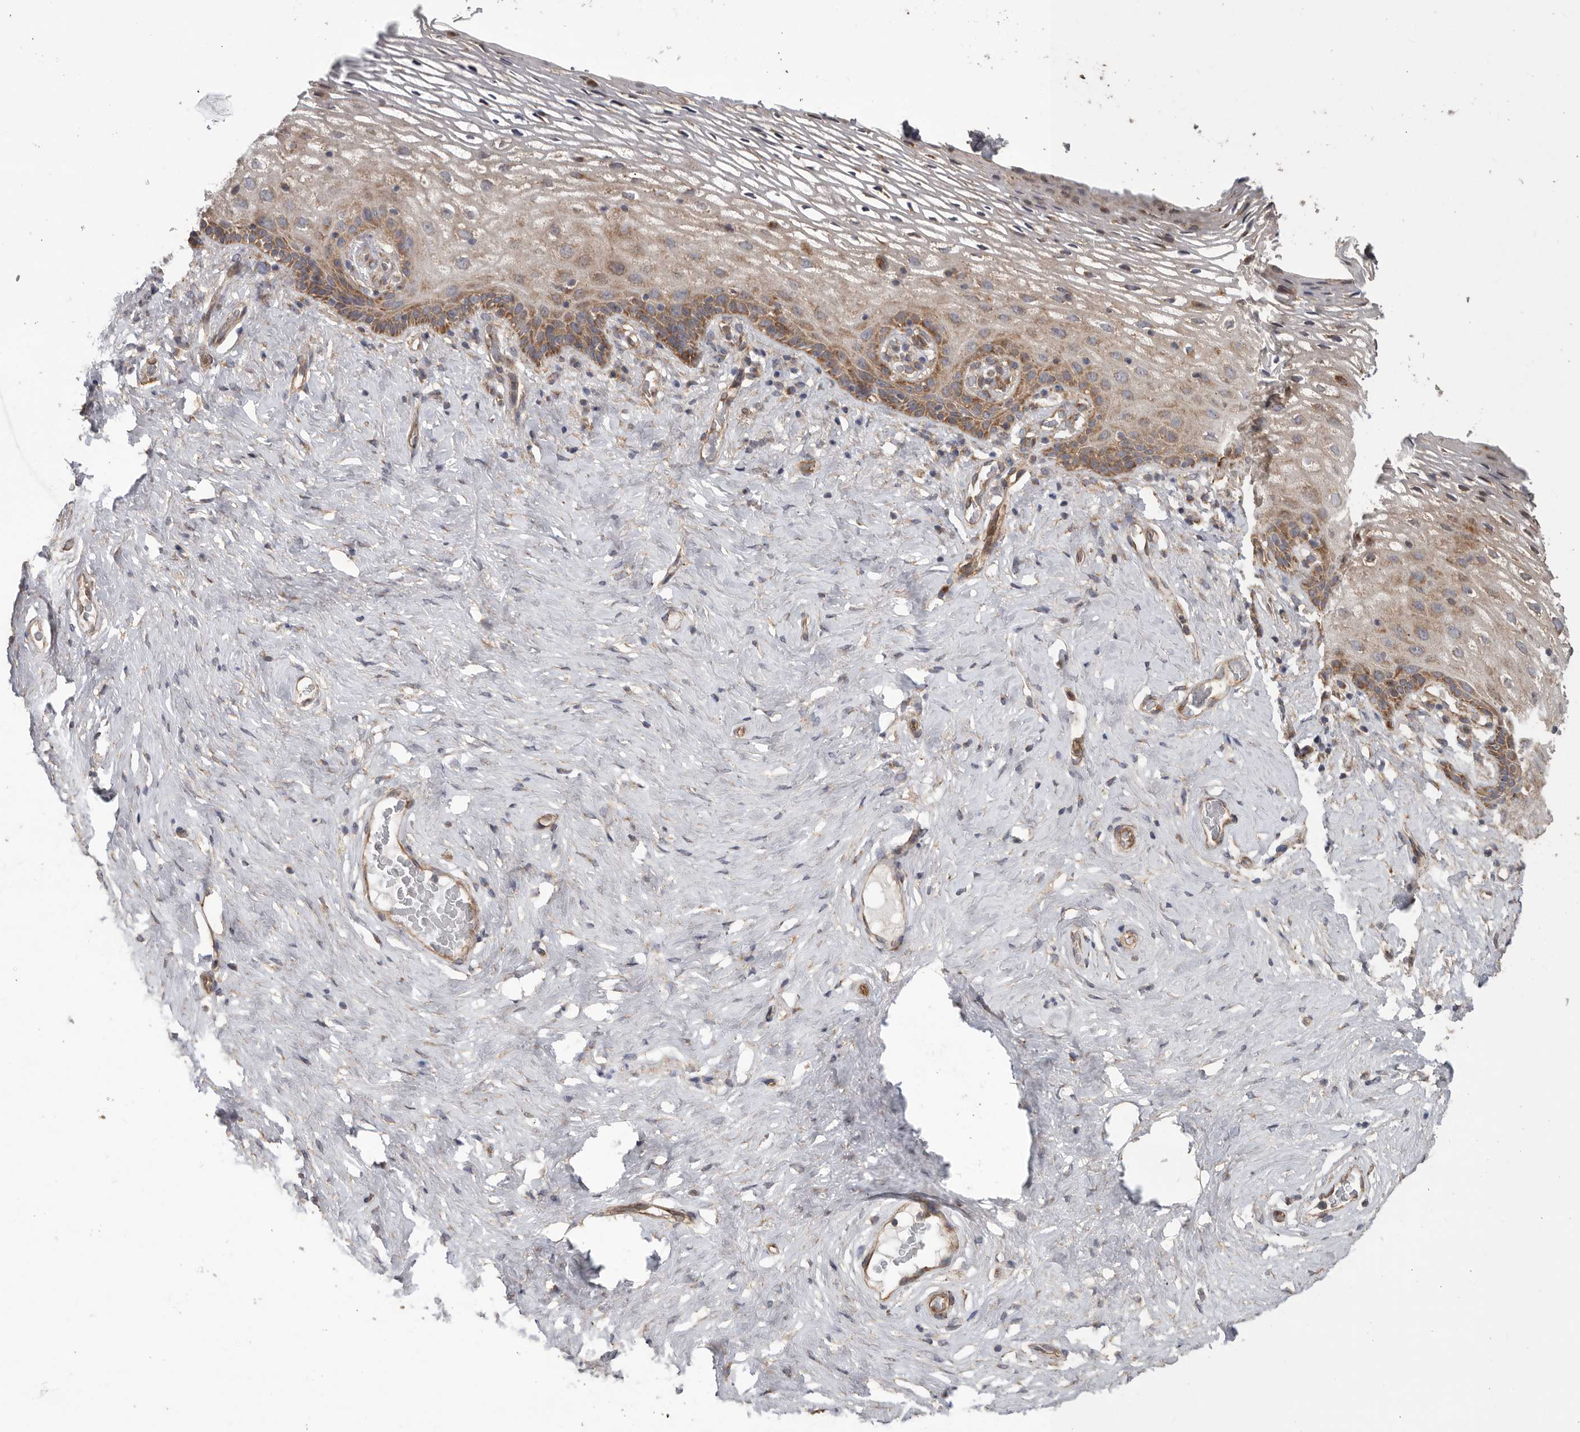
{"staining": {"intensity": "moderate", "quantity": ">75%", "location": "cytoplasmic/membranous"}, "tissue": "vagina", "cell_type": "Squamous epithelial cells", "image_type": "normal", "snomed": [{"axis": "morphology", "description": "Normal tissue, NOS"}, {"axis": "morphology", "description": "Adenocarcinoma, NOS"}, {"axis": "topography", "description": "Rectum"}, {"axis": "topography", "description": "Vagina"}], "caption": "A high-resolution photomicrograph shows IHC staining of benign vagina, which demonstrates moderate cytoplasmic/membranous staining in approximately >75% of squamous epithelial cells.", "gene": "PODXL2", "patient": {"sex": "female", "age": 71}}